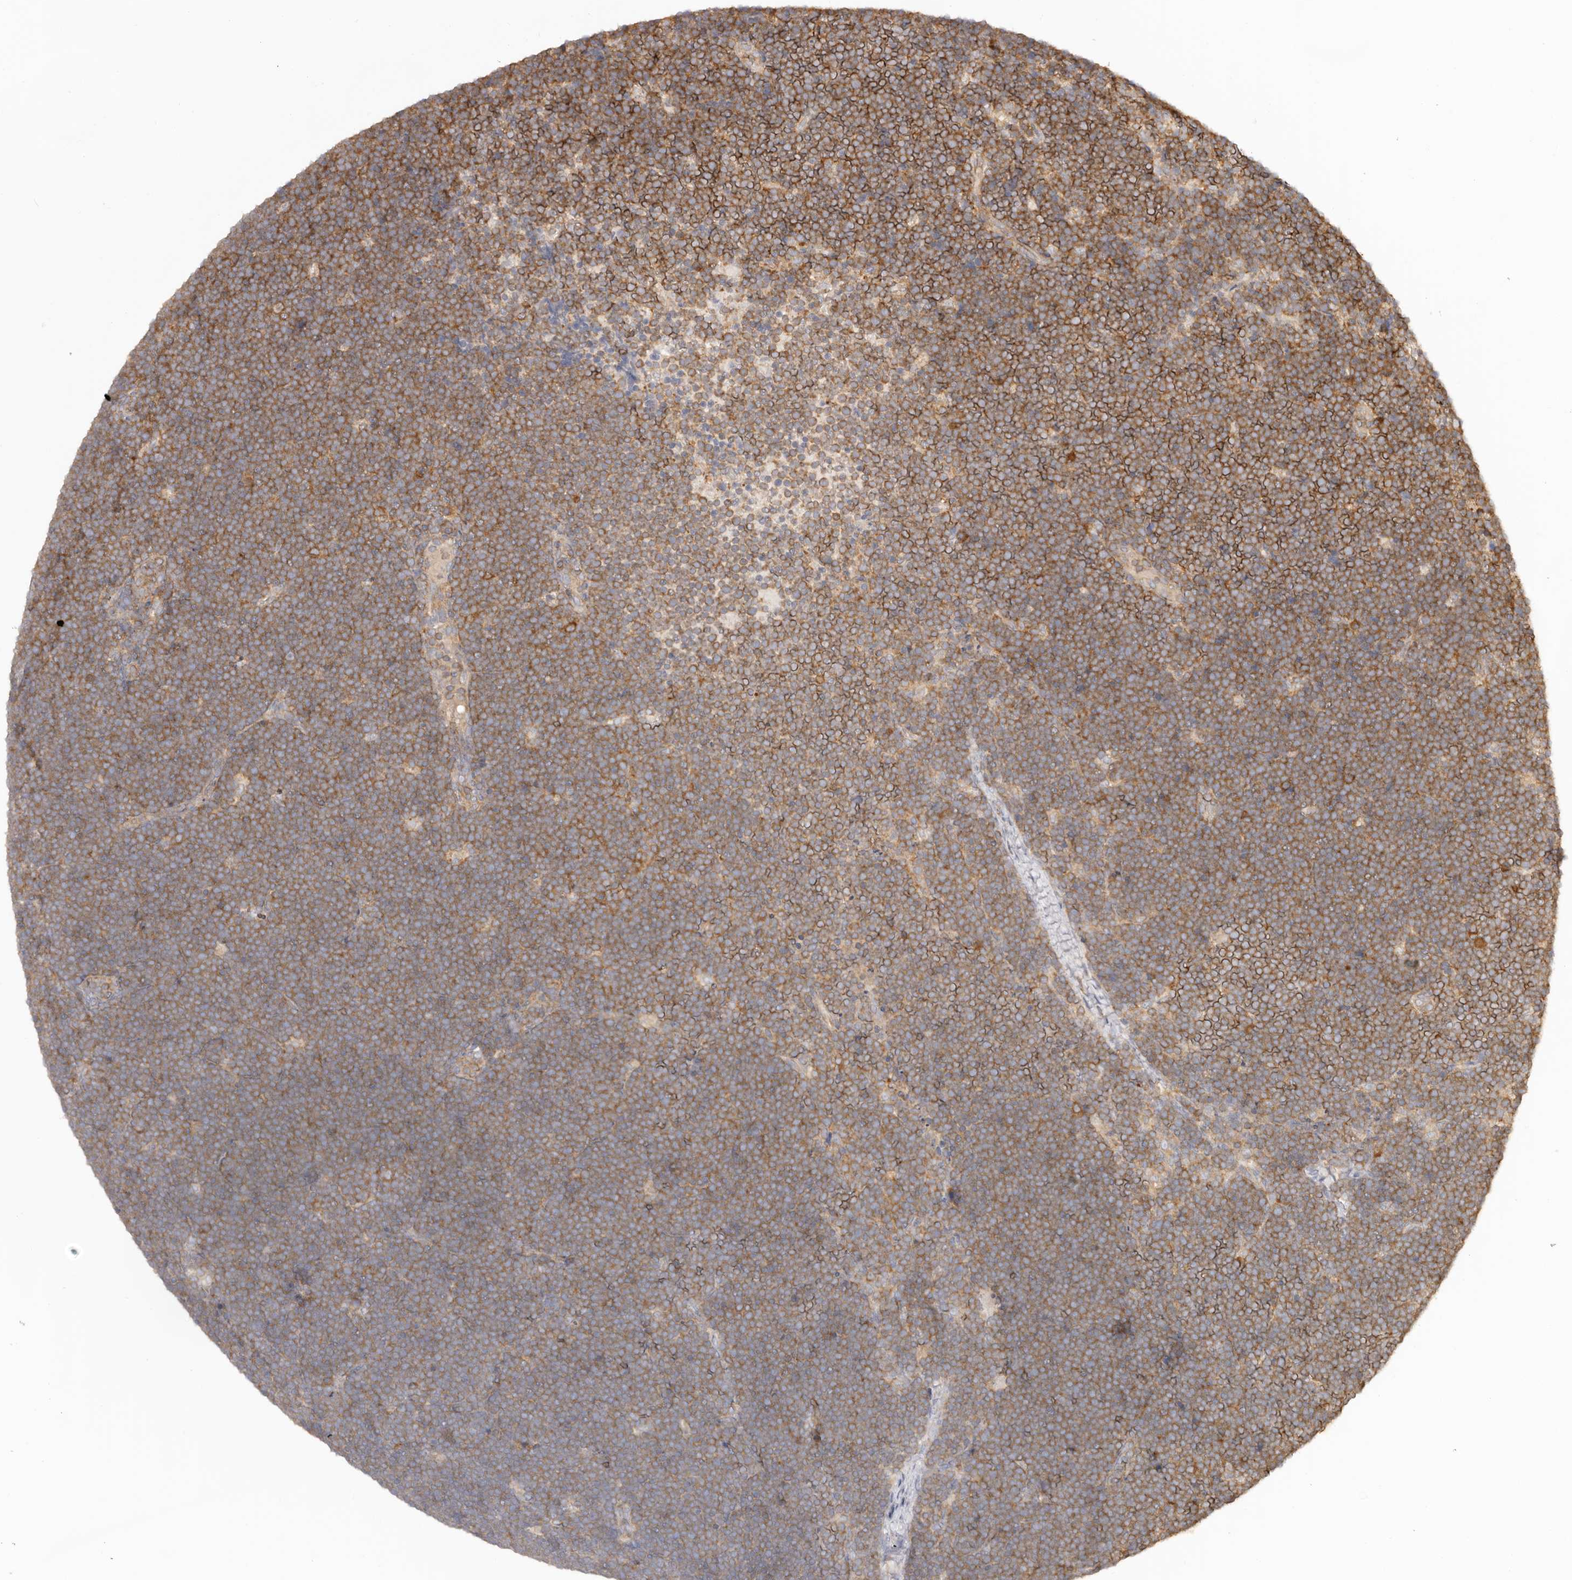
{"staining": {"intensity": "moderate", "quantity": ">75%", "location": "cytoplasmic/membranous"}, "tissue": "lymphoma", "cell_type": "Tumor cells", "image_type": "cancer", "snomed": [{"axis": "morphology", "description": "Malignant lymphoma, non-Hodgkin's type, High grade"}, {"axis": "topography", "description": "Lymph node"}], "caption": "Approximately >75% of tumor cells in human lymphoma show moderate cytoplasmic/membranous protein expression as visualized by brown immunohistochemical staining.", "gene": "EEF1E1", "patient": {"sex": "male", "age": 13}}